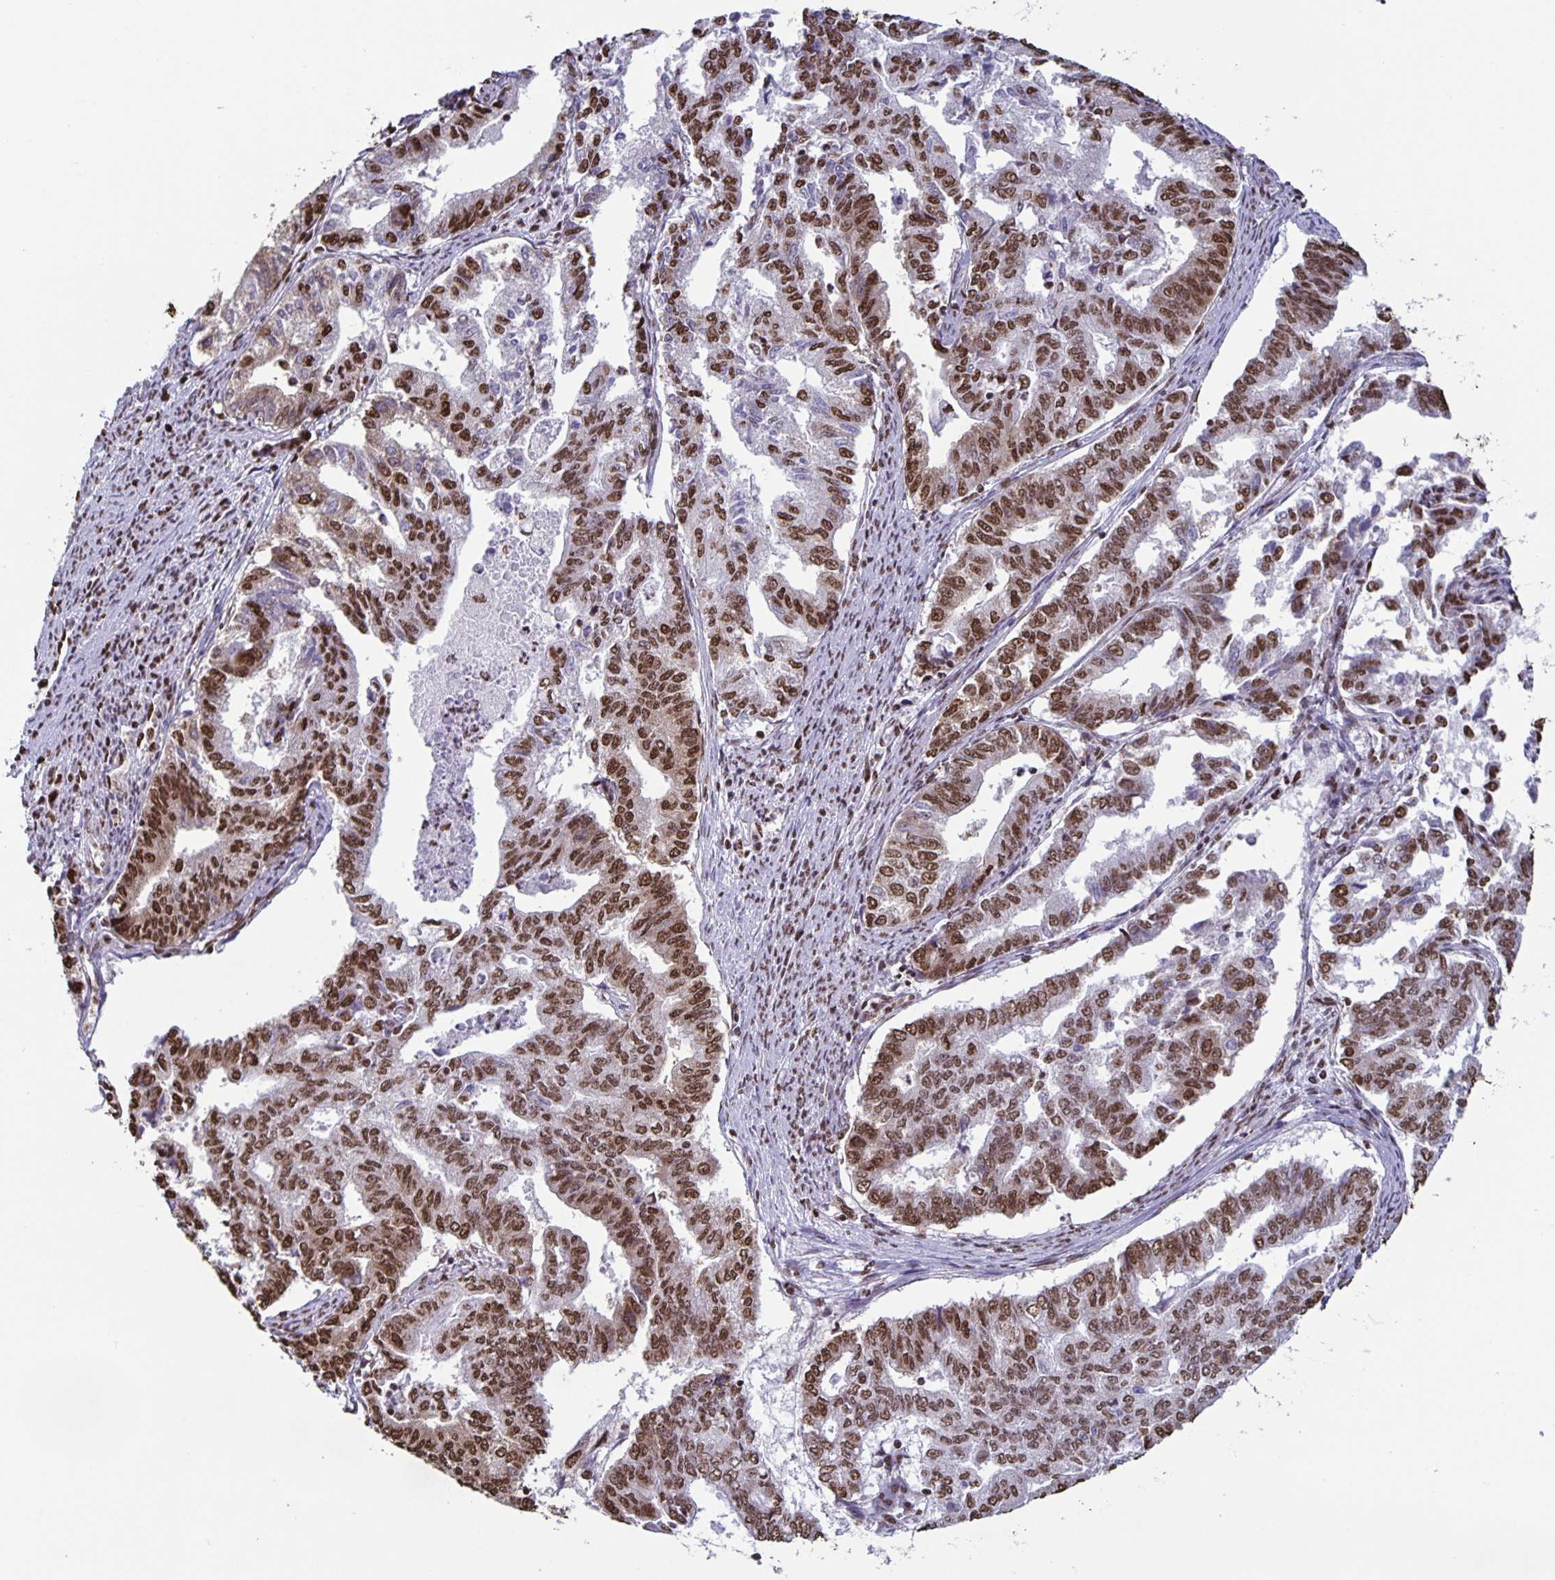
{"staining": {"intensity": "strong", "quantity": "25%-75%", "location": "nuclear"}, "tissue": "endometrial cancer", "cell_type": "Tumor cells", "image_type": "cancer", "snomed": [{"axis": "morphology", "description": "Adenocarcinoma, NOS"}, {"axis": "topography", "description": "Endometrium"}], "caption": "Endometrial cancer (adenocarcinoma) stained with a brown dye demonstrates strong nuclear positive positivity in approximately 25%-75% of tumor cells.", "gene": "DUT", "patient": {"sex": "female", "age": 79}}